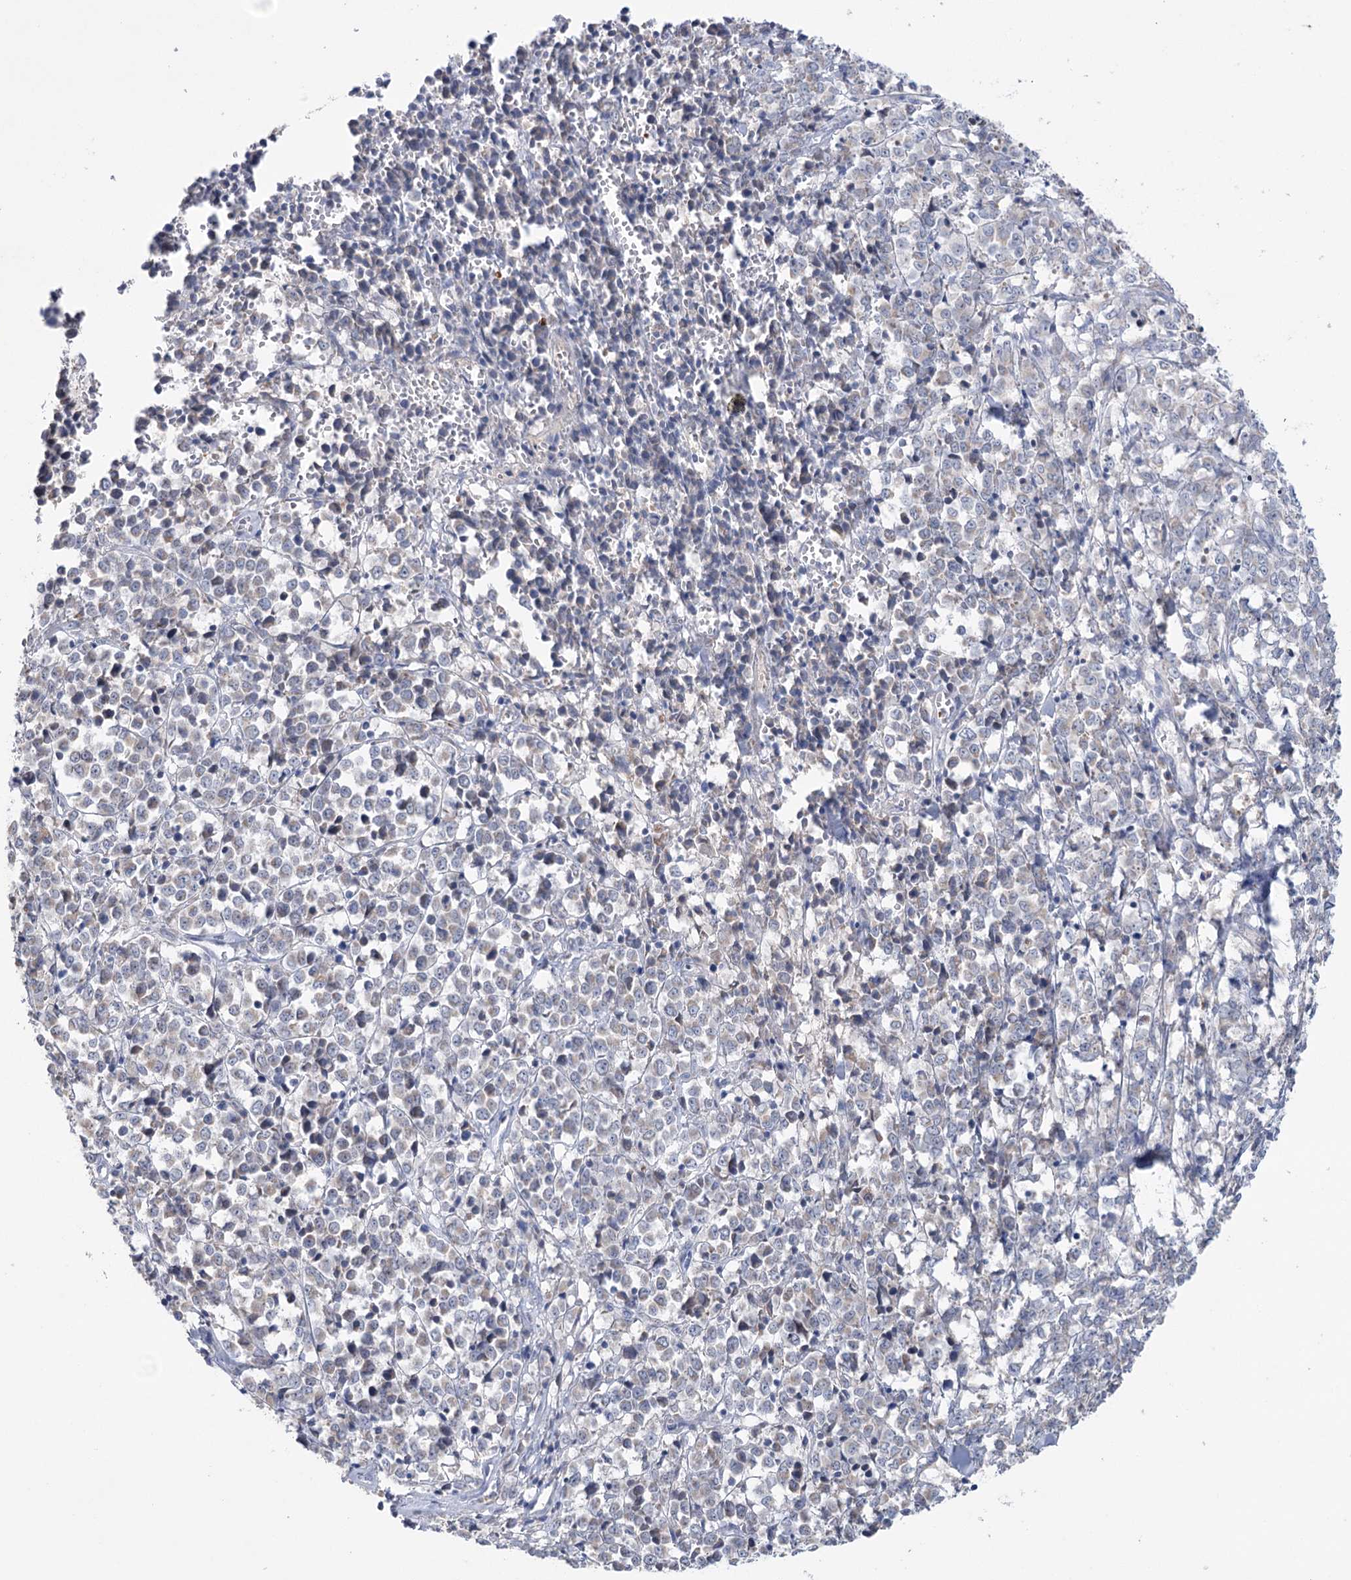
{"staining": {"intensity": "negative", "quantity": "none", "location": "none"}, "tissue": "melanoma", "cell_type": "Tumor cells", "image_type": "cancer", "snomed": [{"axis": "morphology", "description": "Malignant melanoma, NOS"}, {"axis": "topography", "description": "Skin"}], "caption": "Tumor cells show no significant expression in malignant melanoma.", "gene": "MTCH2", "patient": {"sex": "female", "age": 72}}